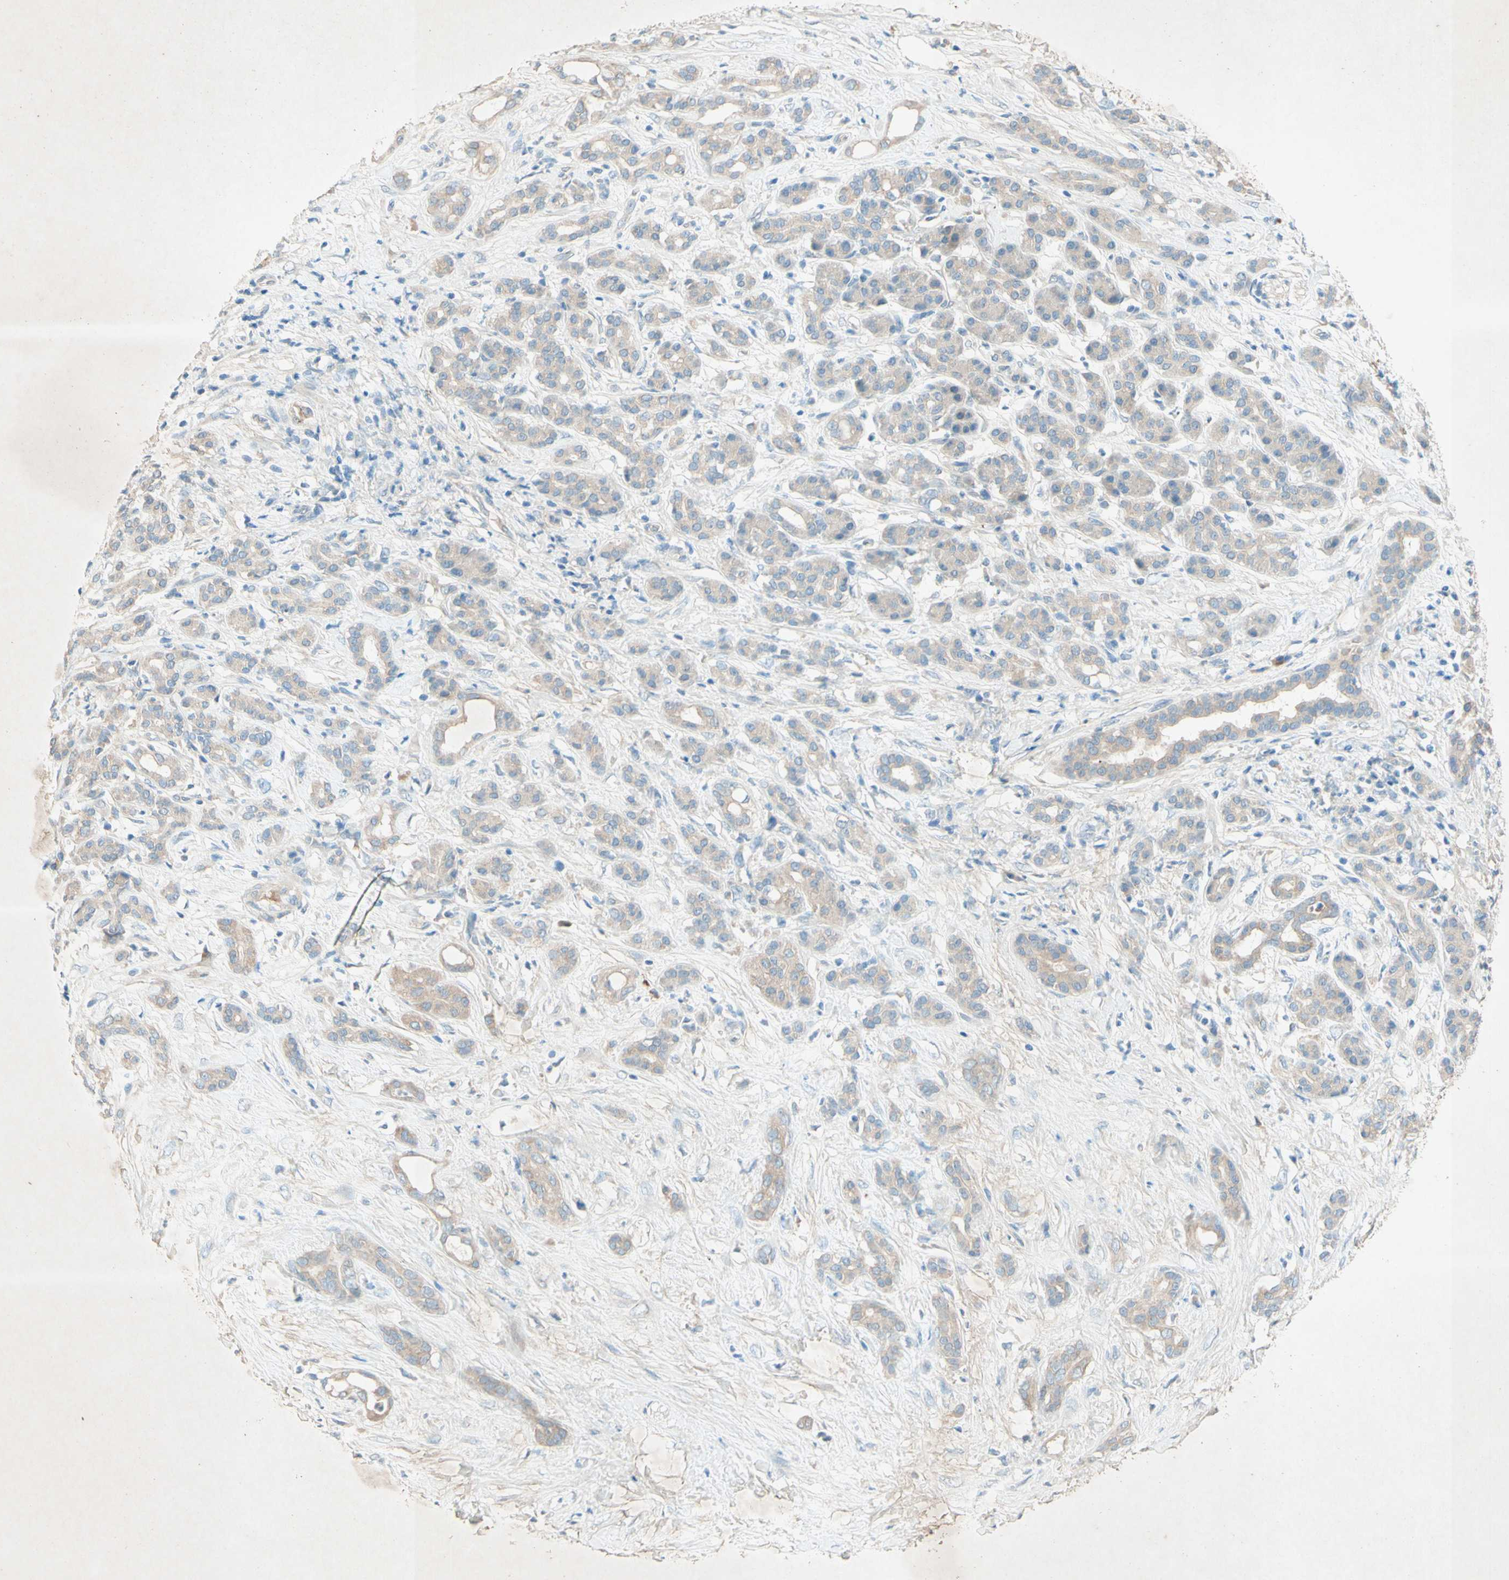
{"staining": {"intensity": "weak", "quantity": ">75%", "location": "cytoplasmic/membranous"}, "tissue": "pancreatic cancer", "cell_type": "Tumor cells", "image_type": "cancer", "snomed": [{"axis": "morphology", "description": "Adenocarcinoma, NOS"}, {"axis": "topography", "description": "Pancreas"}], "caption": "IHC (DAB) staining of adenocarcinoma (pancreatic) demonstrates weak cytoplasmic/membranous protein expression in about >75% of tumor cells.", "gene": "IL2", "patient": {"sex": "male", "age": 41}}